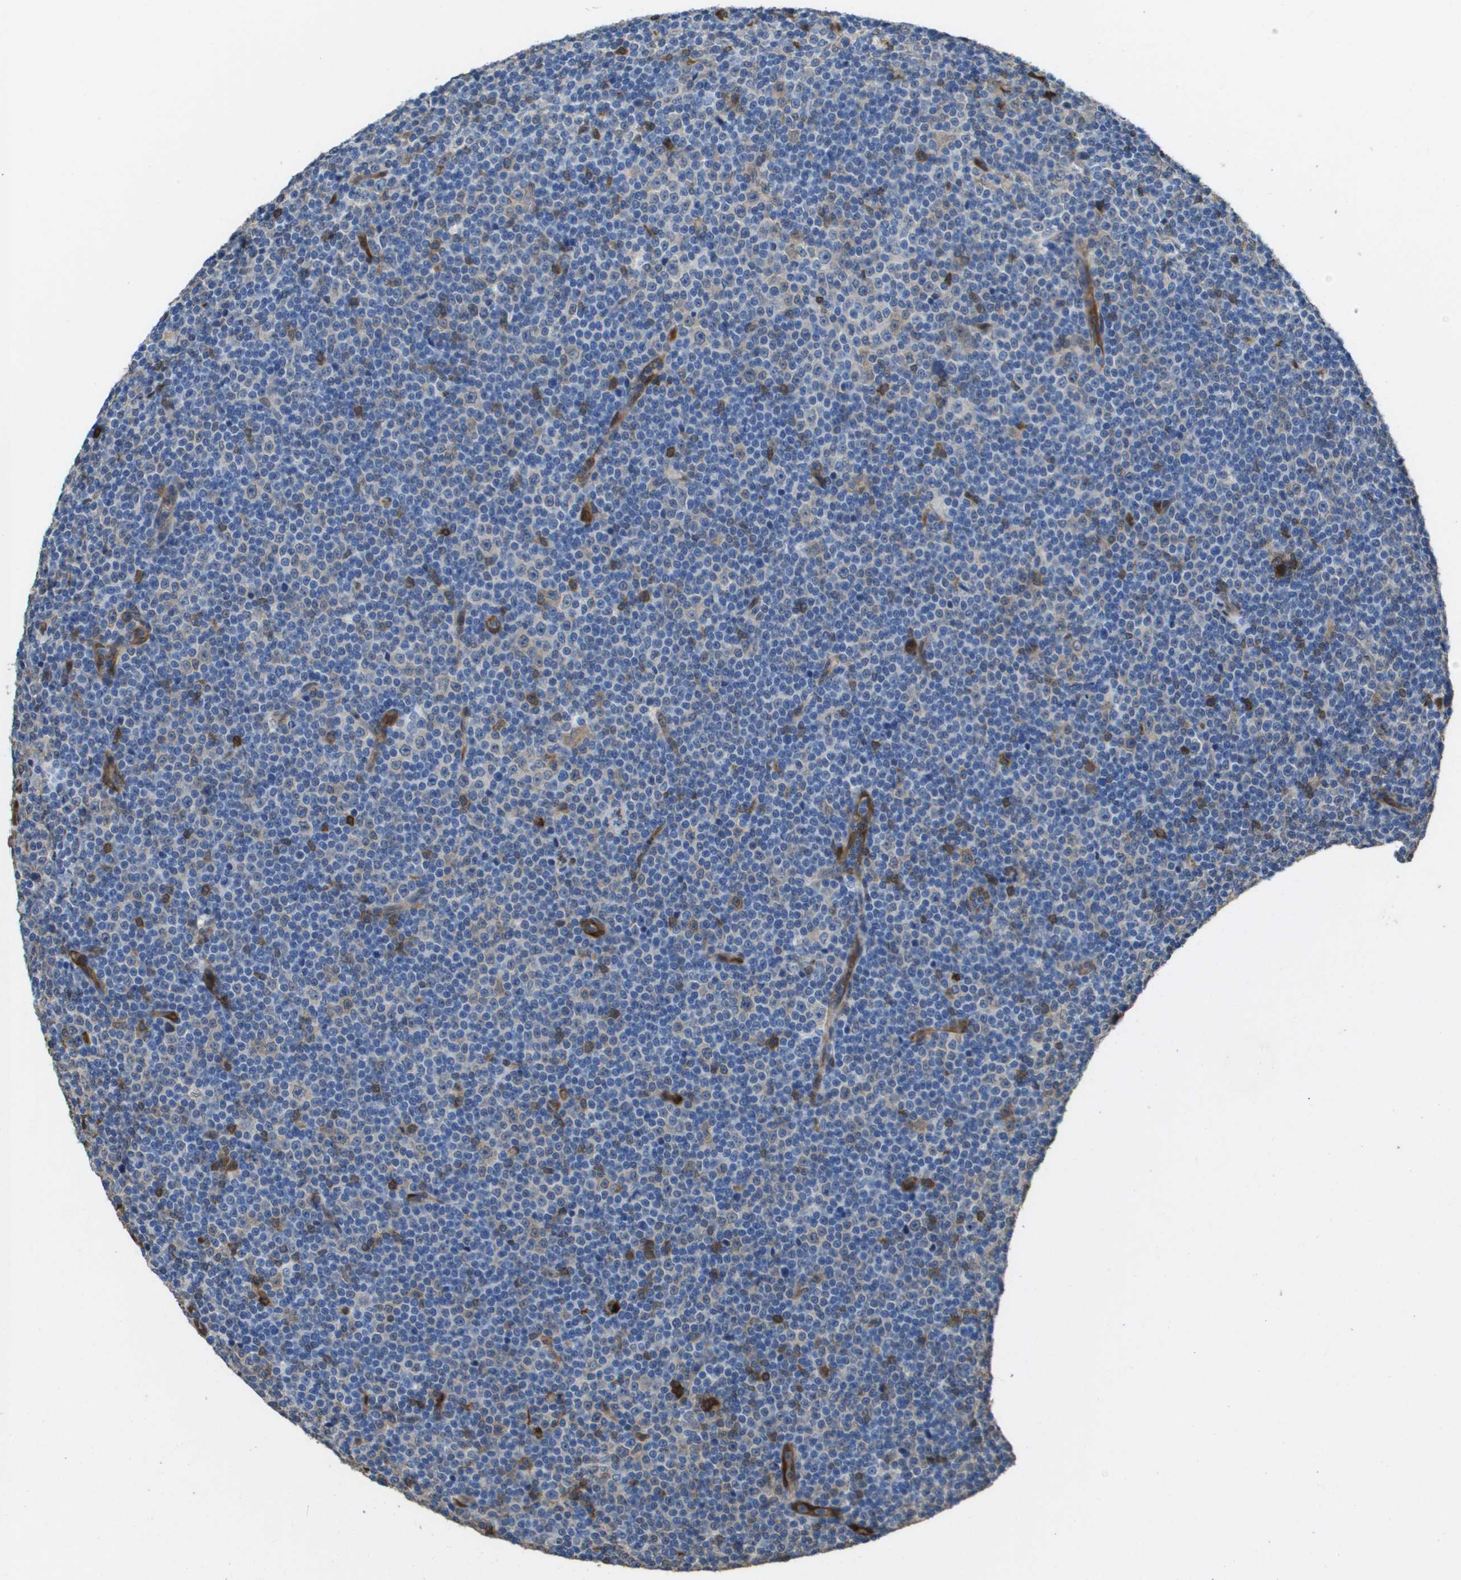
{"staining": {"intensity": "negative", "quantity": "none", "location": "none"}, "tissue": "lymphoma", "cell_type": "Tumor cells", "image_type": "cancer", "snomed": [{"axis": "morphology", "description": "Malignant lymphoma, non-Hodgkin's type, Low grade"}, {"axis": "topography", "description": "Lymph node"}], "caption": "IHC histopathology image of malignant lymphoma, non-Hodgkin's type (low-grade) stained for a protein (brown), which displays no expression in tumor cells.", "gene": "FABP5", "patient": {"sex": "female", "age": 67}}